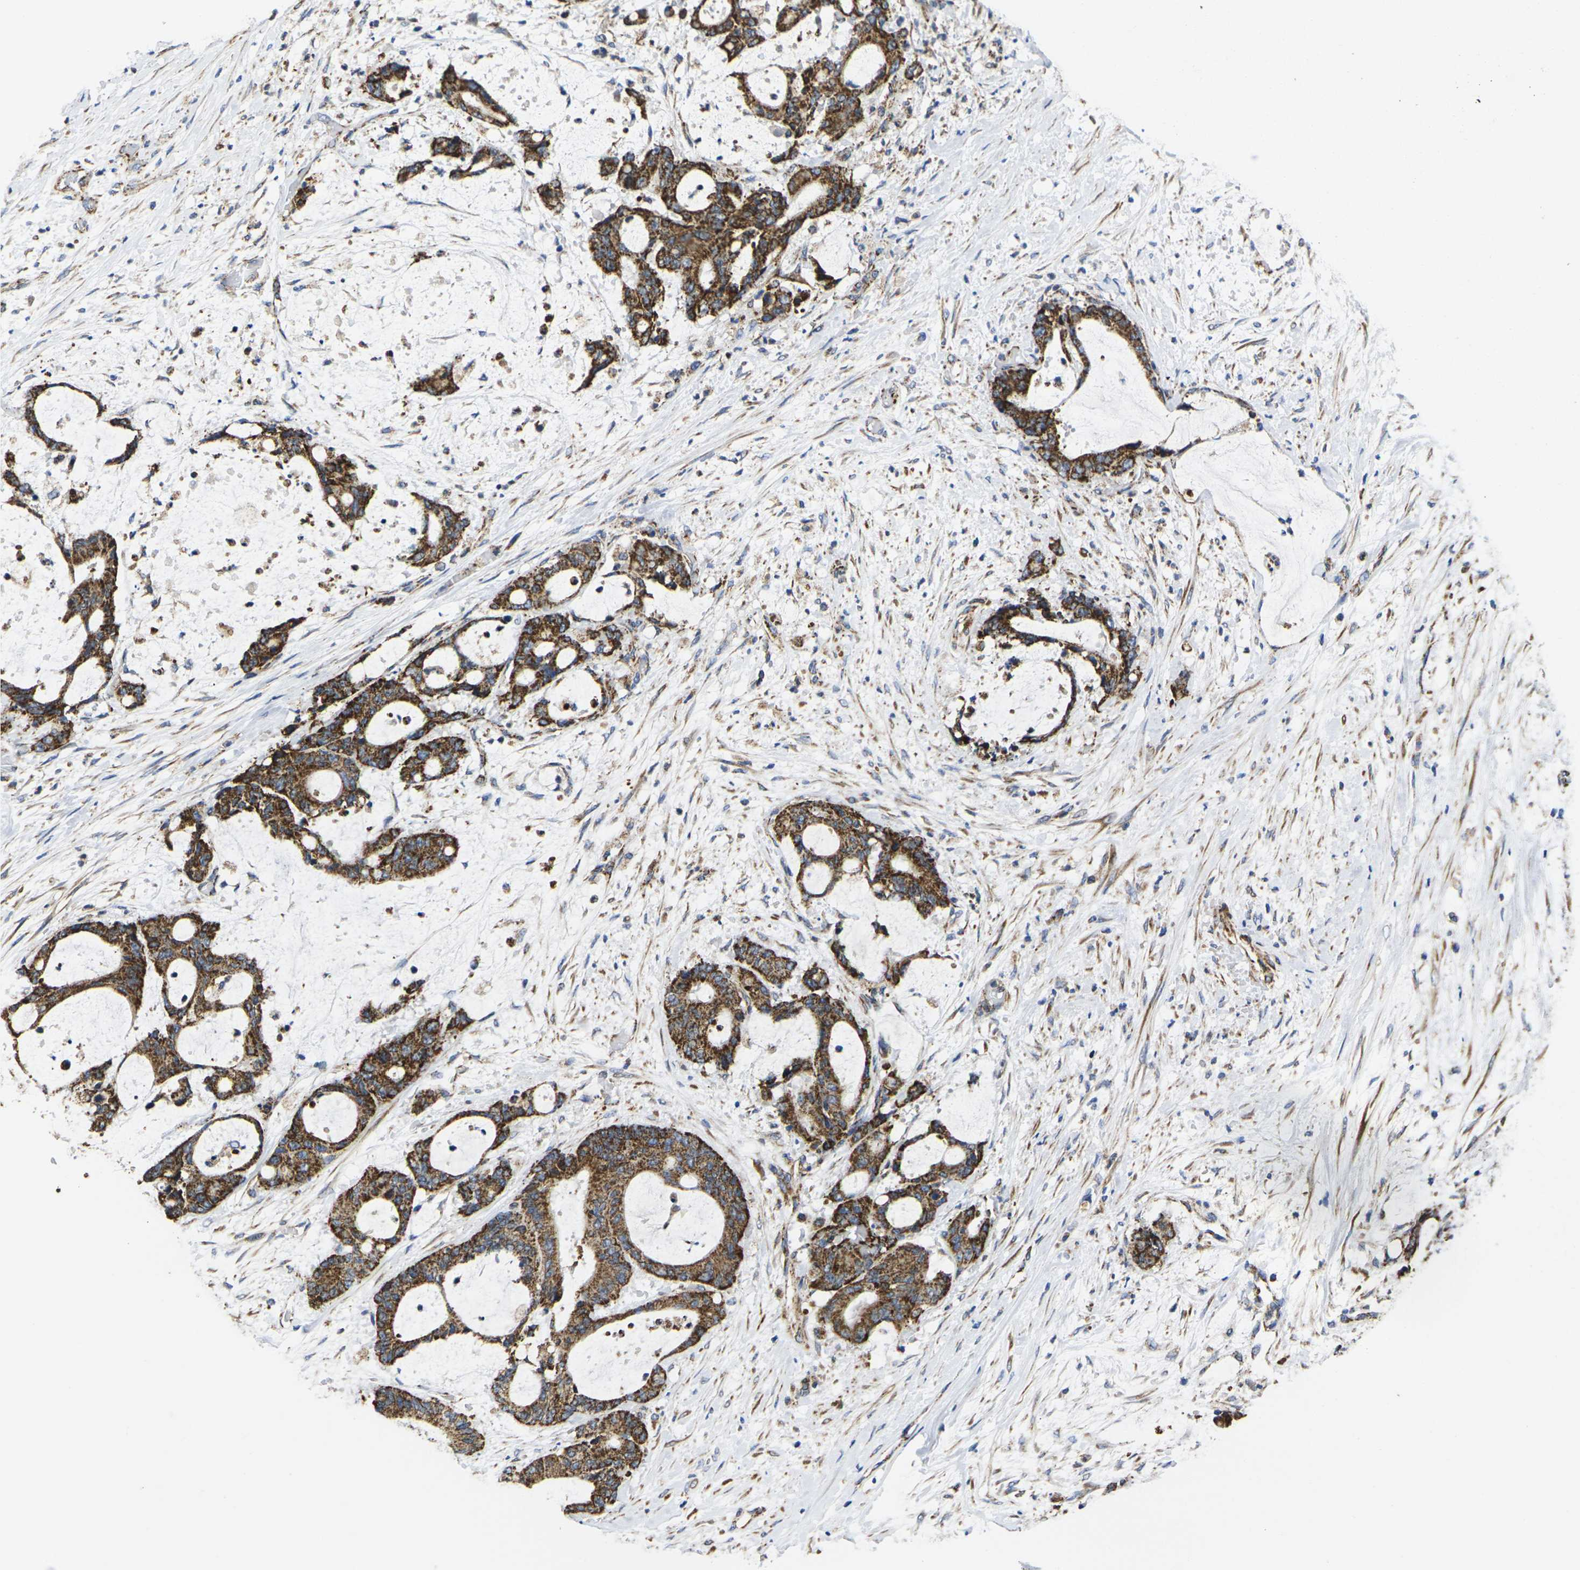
{"staining": {"intensity": "strong", "quantity": ">75%", "location": "cytoplasmic/membranous"}, "tissue": "liver cancer", "cell_type": "Tumor cells", "image_type": "cancer", "snomed": [{"axis": "morphology", "description": "Cholangiocarcinoma"}, {"axis": "topography", "description": "Liver"}], "caption": "Liver cholangiocarcinoma stained for a protein (brown) exhibits strong cytoplasmic/membranous positive expression in about >75% of tumor cells.", "gene": "P2RY11", "patient": {"sex": "female", "age": 73}}